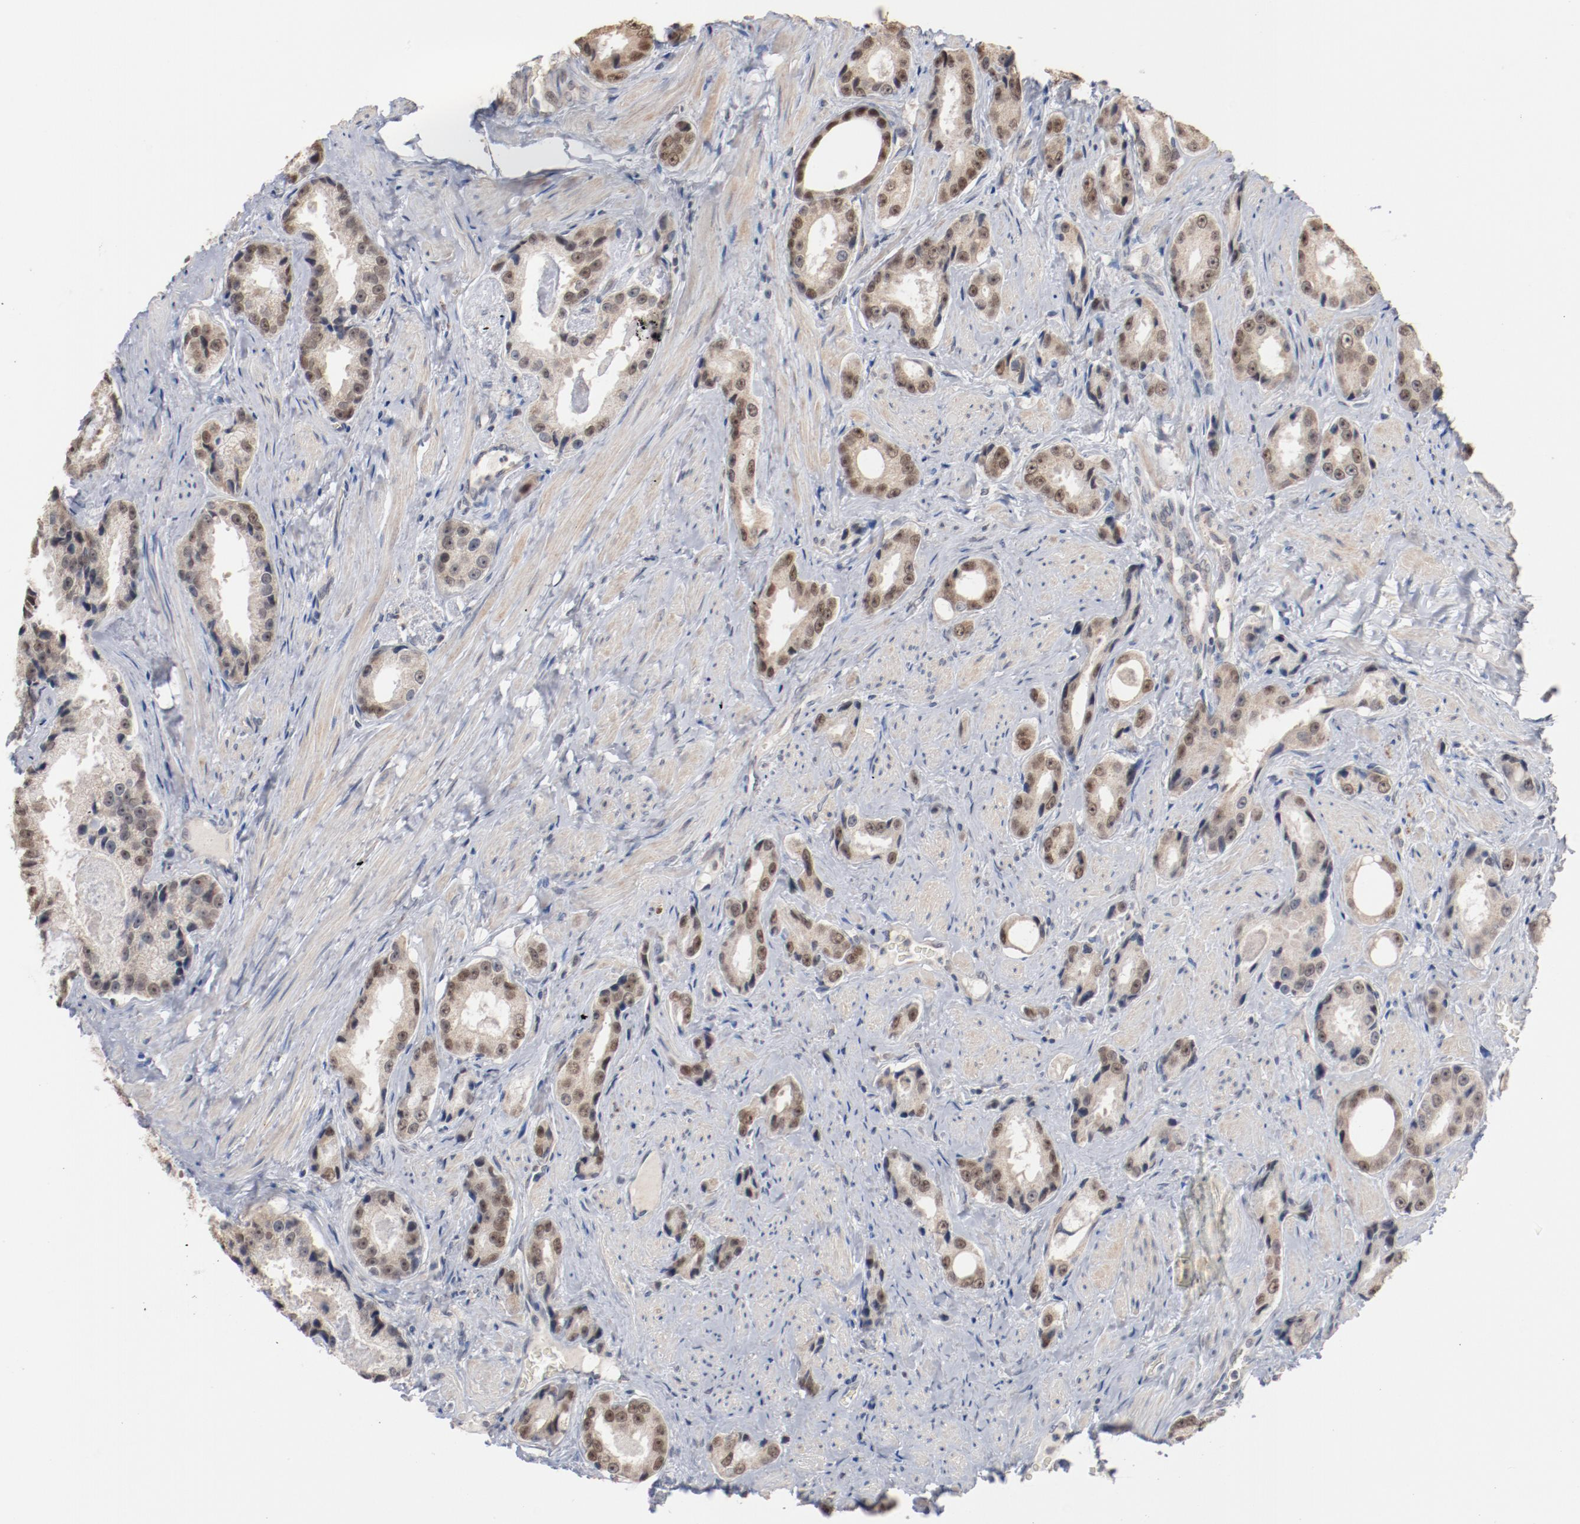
{"staining": {"intensity": "moderate", "quantity": ">75%", "location": "nuclear"}, "tissue": "prostate cancer", "cell_type": "Tumor cells", "image_type": "cancer", "snomed": [{"axis": "morphology", "description": "Adenocarcinoma, Medium grade"}, {"axis": "topography", "description": "Prostate"}], "caption": "This is an image of immunohistochemistry staining of adenocarcinoma (medium-grade) (prostate), which shows moderate positivity in the nuclear of tumor cells.", "gene": "ERICH1", "patient": {"sex": "male", "age": 60}}